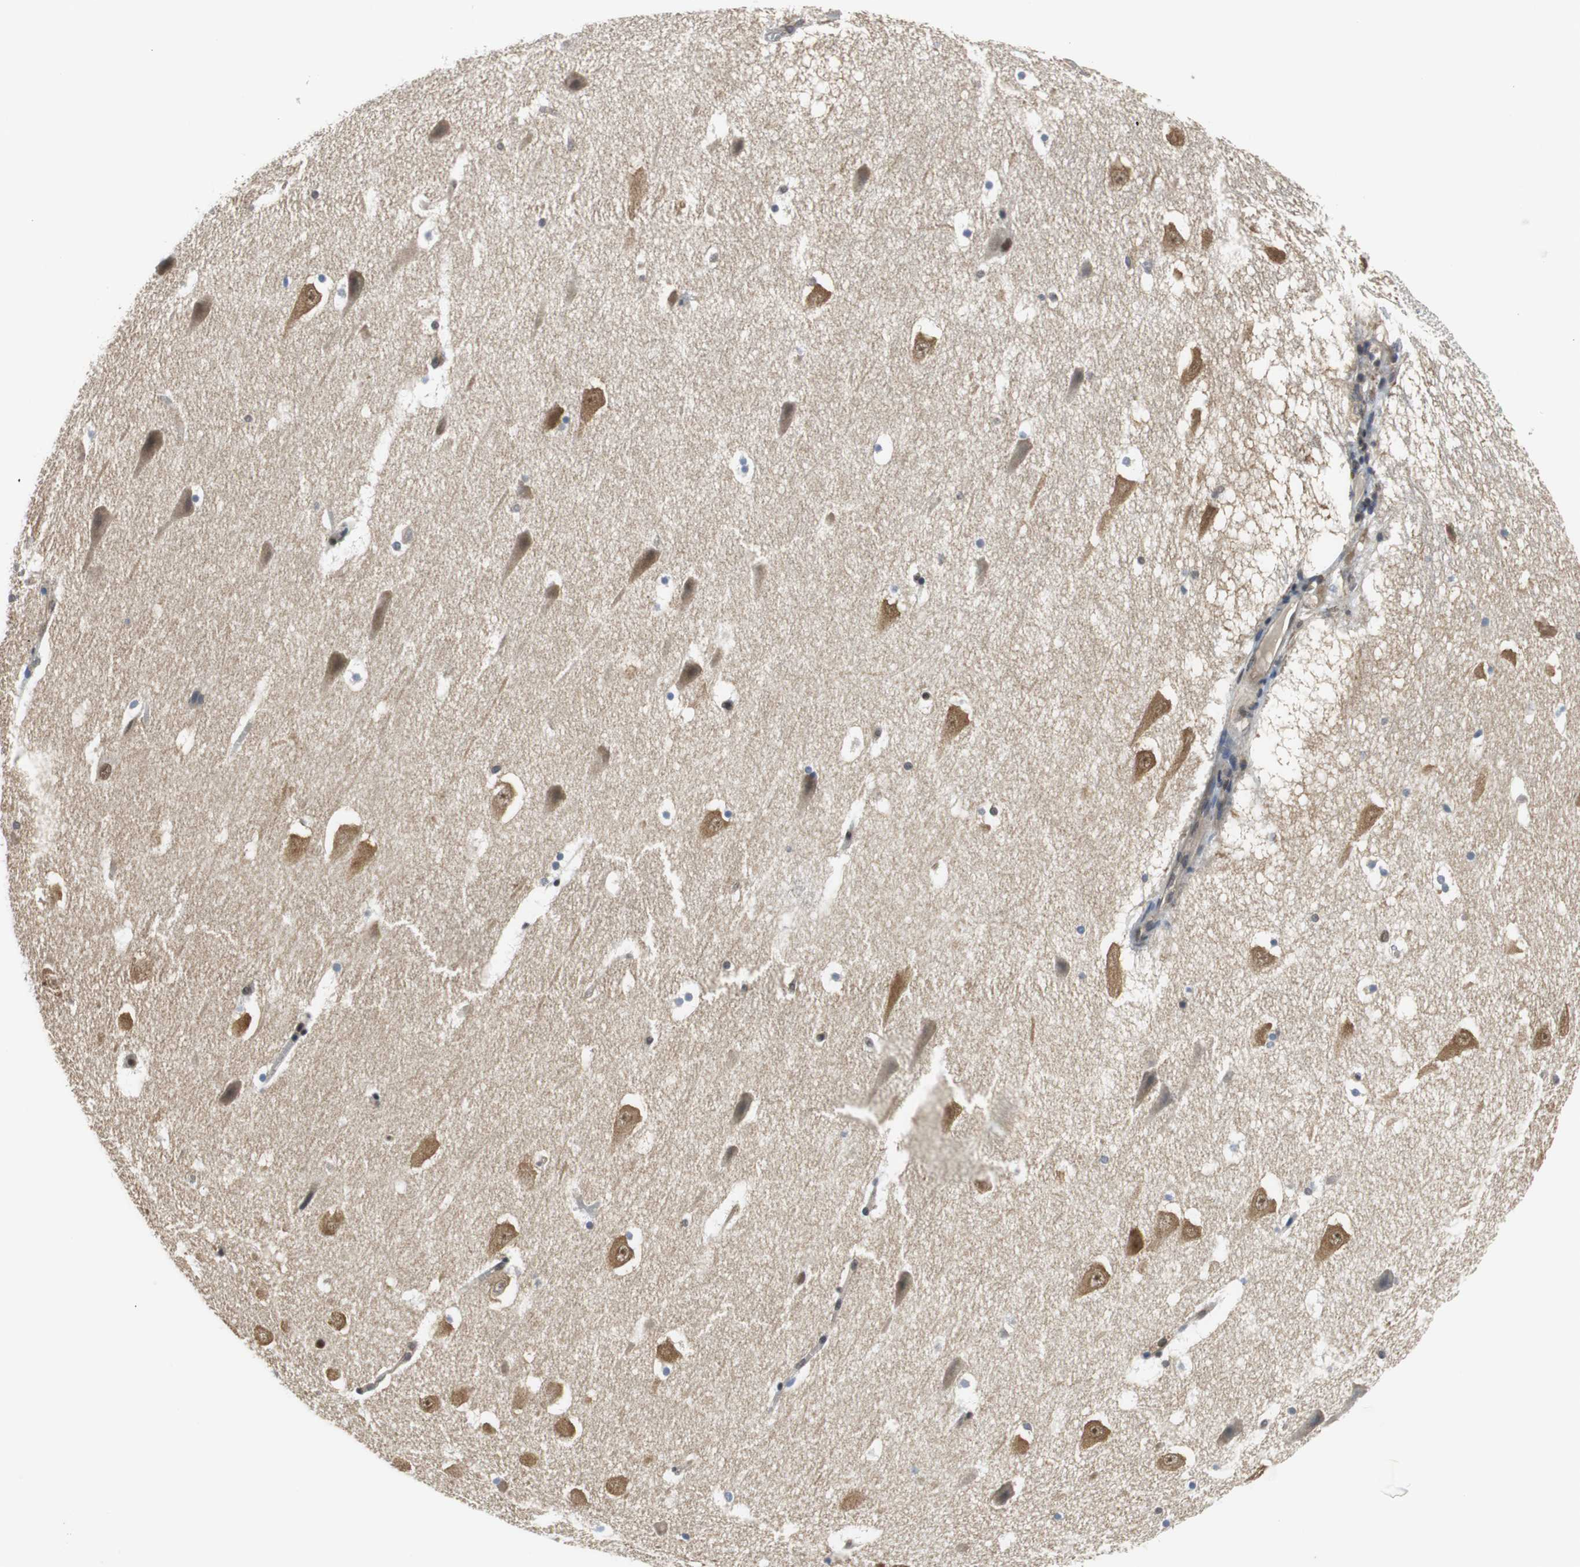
{"staining": {"intensity": "moderate", "quantity": "<25%", "location": "nuclear"}, "tissue": "hippocampus", "cell_type": "Glial cells", "image_type": "normal", "snomed": [{"axis": "morphology", "description": "Normal tissue, NOS"}, {"axis": "topography", "description": "Hippocampus"}], "caption": "High-power microscopy captured an immunohistochemistry (IHC) micrograph of unremarkable hippocampus, revealing moderate nuclear staining in approximately <25% of glial cells.", "gene": "ARPC3", "patient": {"sex": "male", "age": 45}}